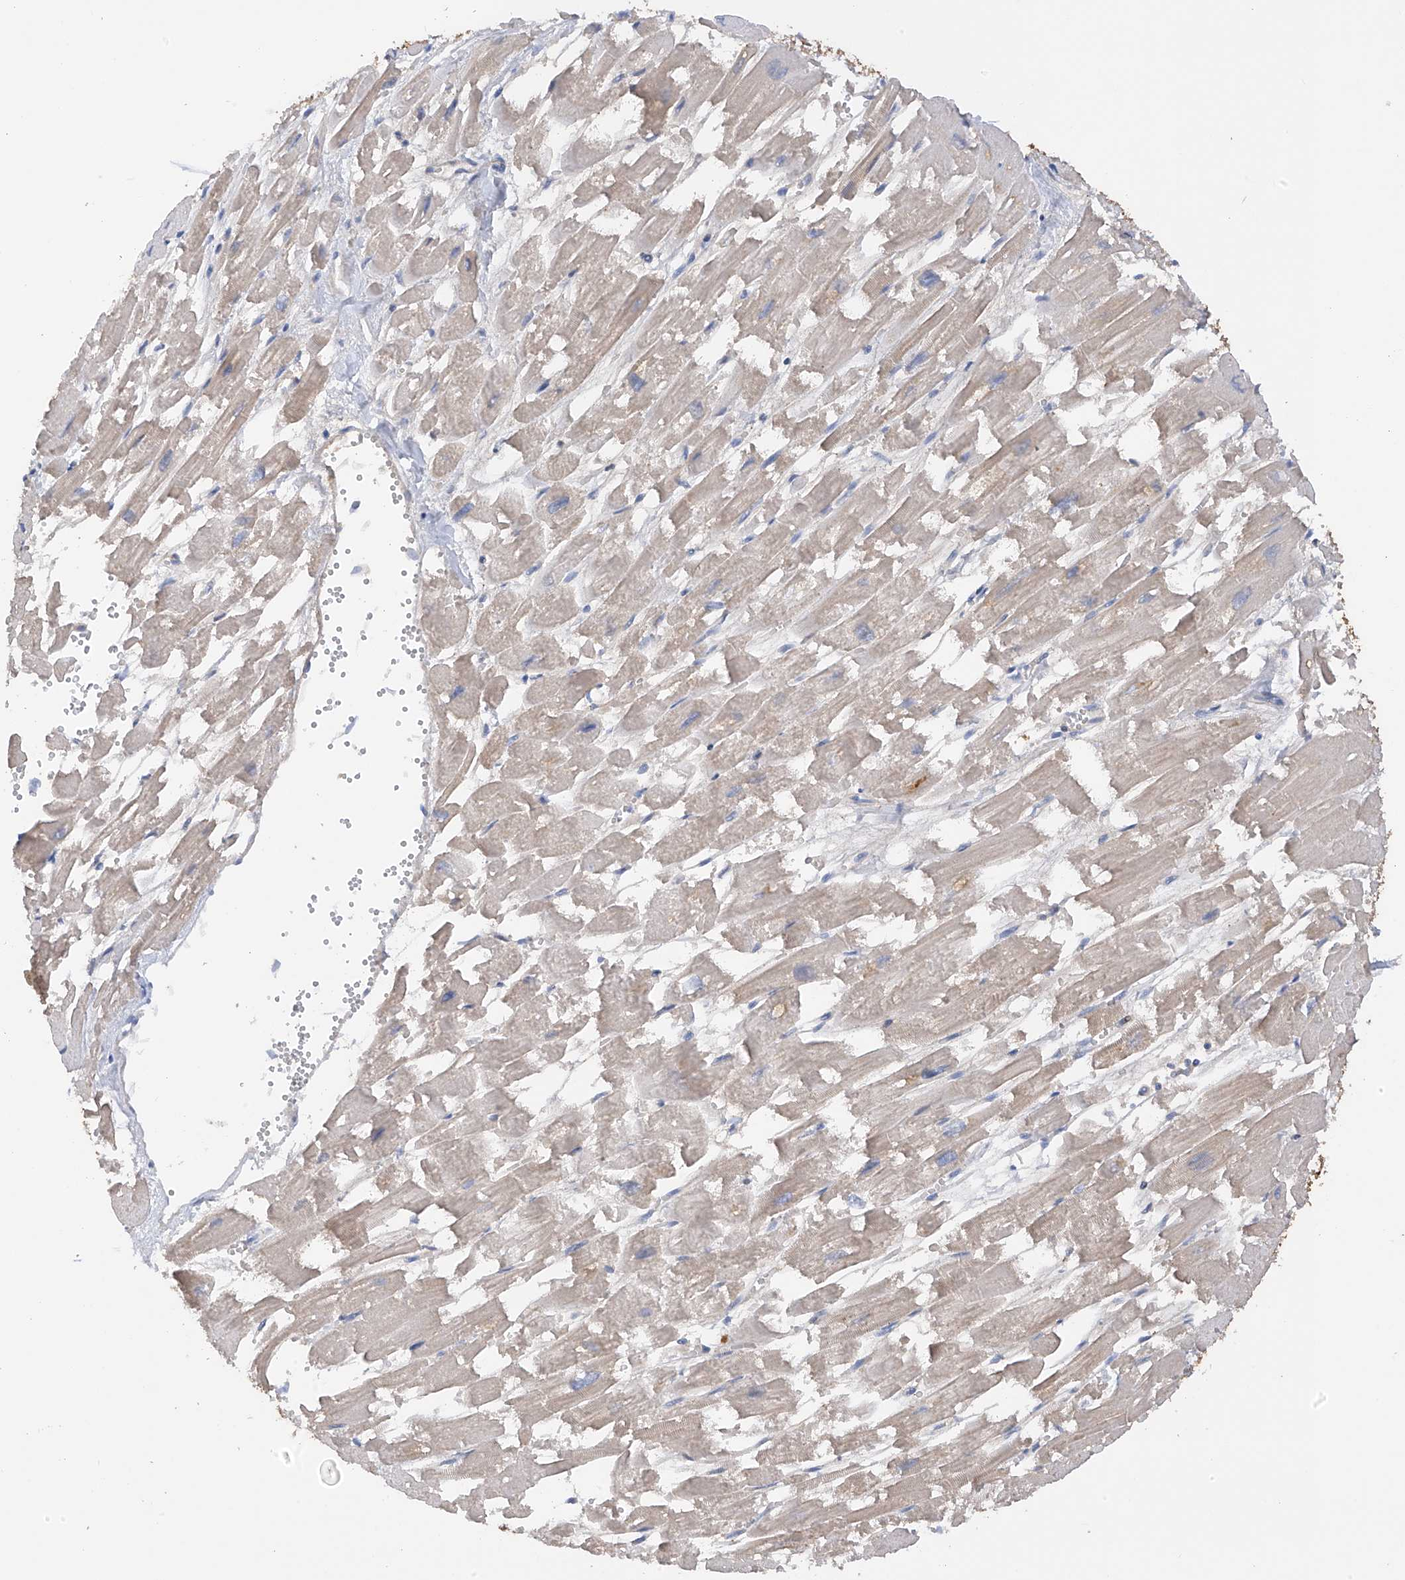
{"staining": {"intensity": "weak", "quantity": "25%-75%", "location": "cytoplasmic/membranous"}, "tissue": "heart muscle", "cell_type": "Cardiomyocytes", "image_type": "normal", "snomed": [{"axis": "morphology", "description": "Normal tissue, NOS"}, {"axis": "topography", "description": "Heart"}], "caption": "Cardiomyocytes show low levels of weak cytoplasmic/membranous expression in about 25%-75% of cells in unremarkable heart muscle. The staining is performed using DAB brown chromogen to label protein expression. The nuclei are counter-stained blue using hematoxylin.", "gene": "PMM1", "patient": {"sex": "male", "age": 54}}